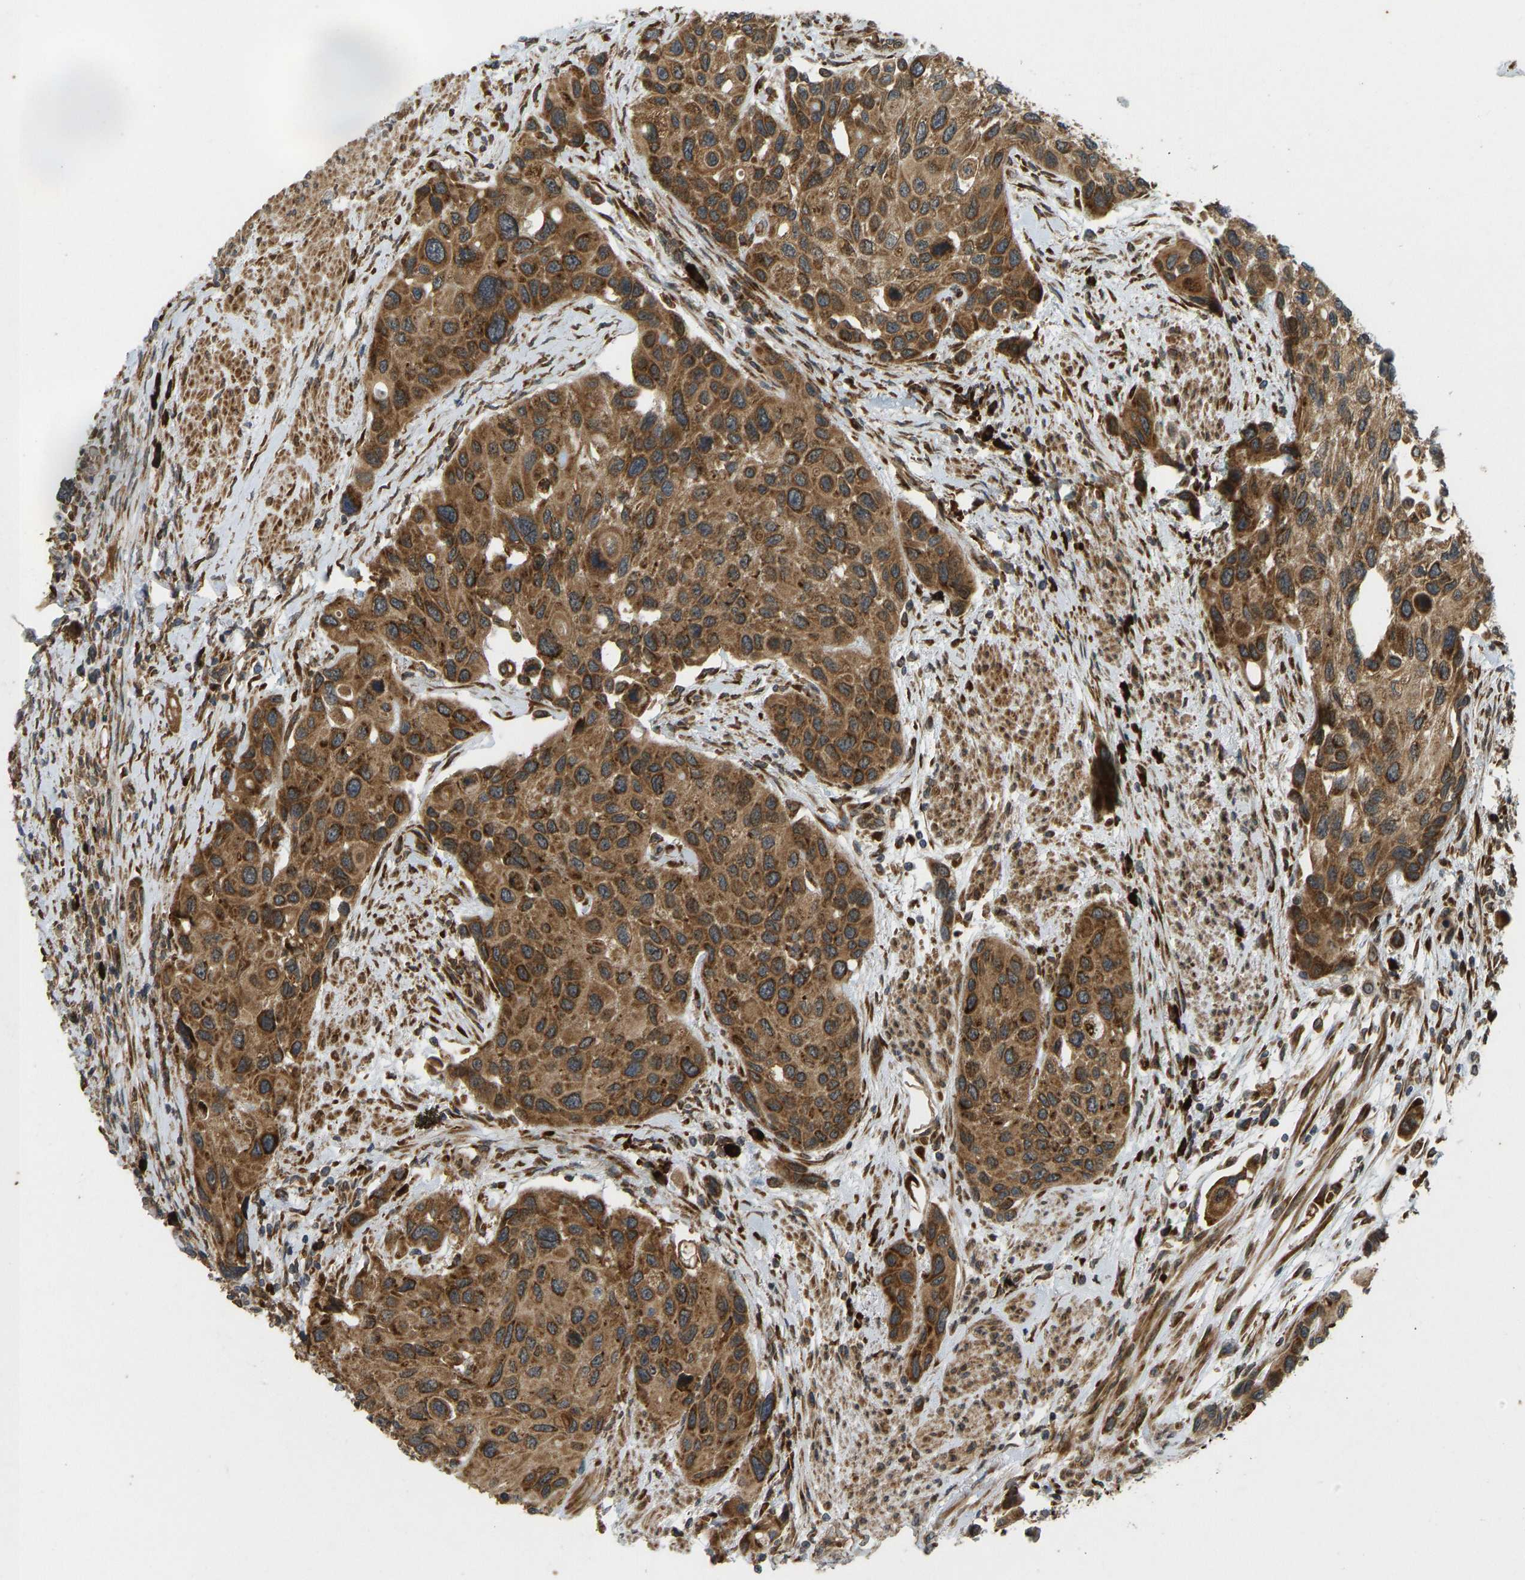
{"staining": {"intensity": "moderate", "quantity": ">75%", "location": "cytoplasmic/membranous"}, "tissue": "urothelial cancer", "cell_type": "Tumor cells", "image_type": "cancer", "snomed": [{"axis": "morphology", "description": "Urothelial carcinoma, High grade"}, {"axis": "topography", "description": "Urinary bladder"}], "caption": "Immunohistochemistry histopathology image of human urothelial carcinoma (high-grade) stained for a protein (brown), which reveals medium levels of moderate cytoplasmic/membranous positivity in about >75% of tumor cells.", "gene": "RPN2", "patient": {"sex": "female", "age": 56}}